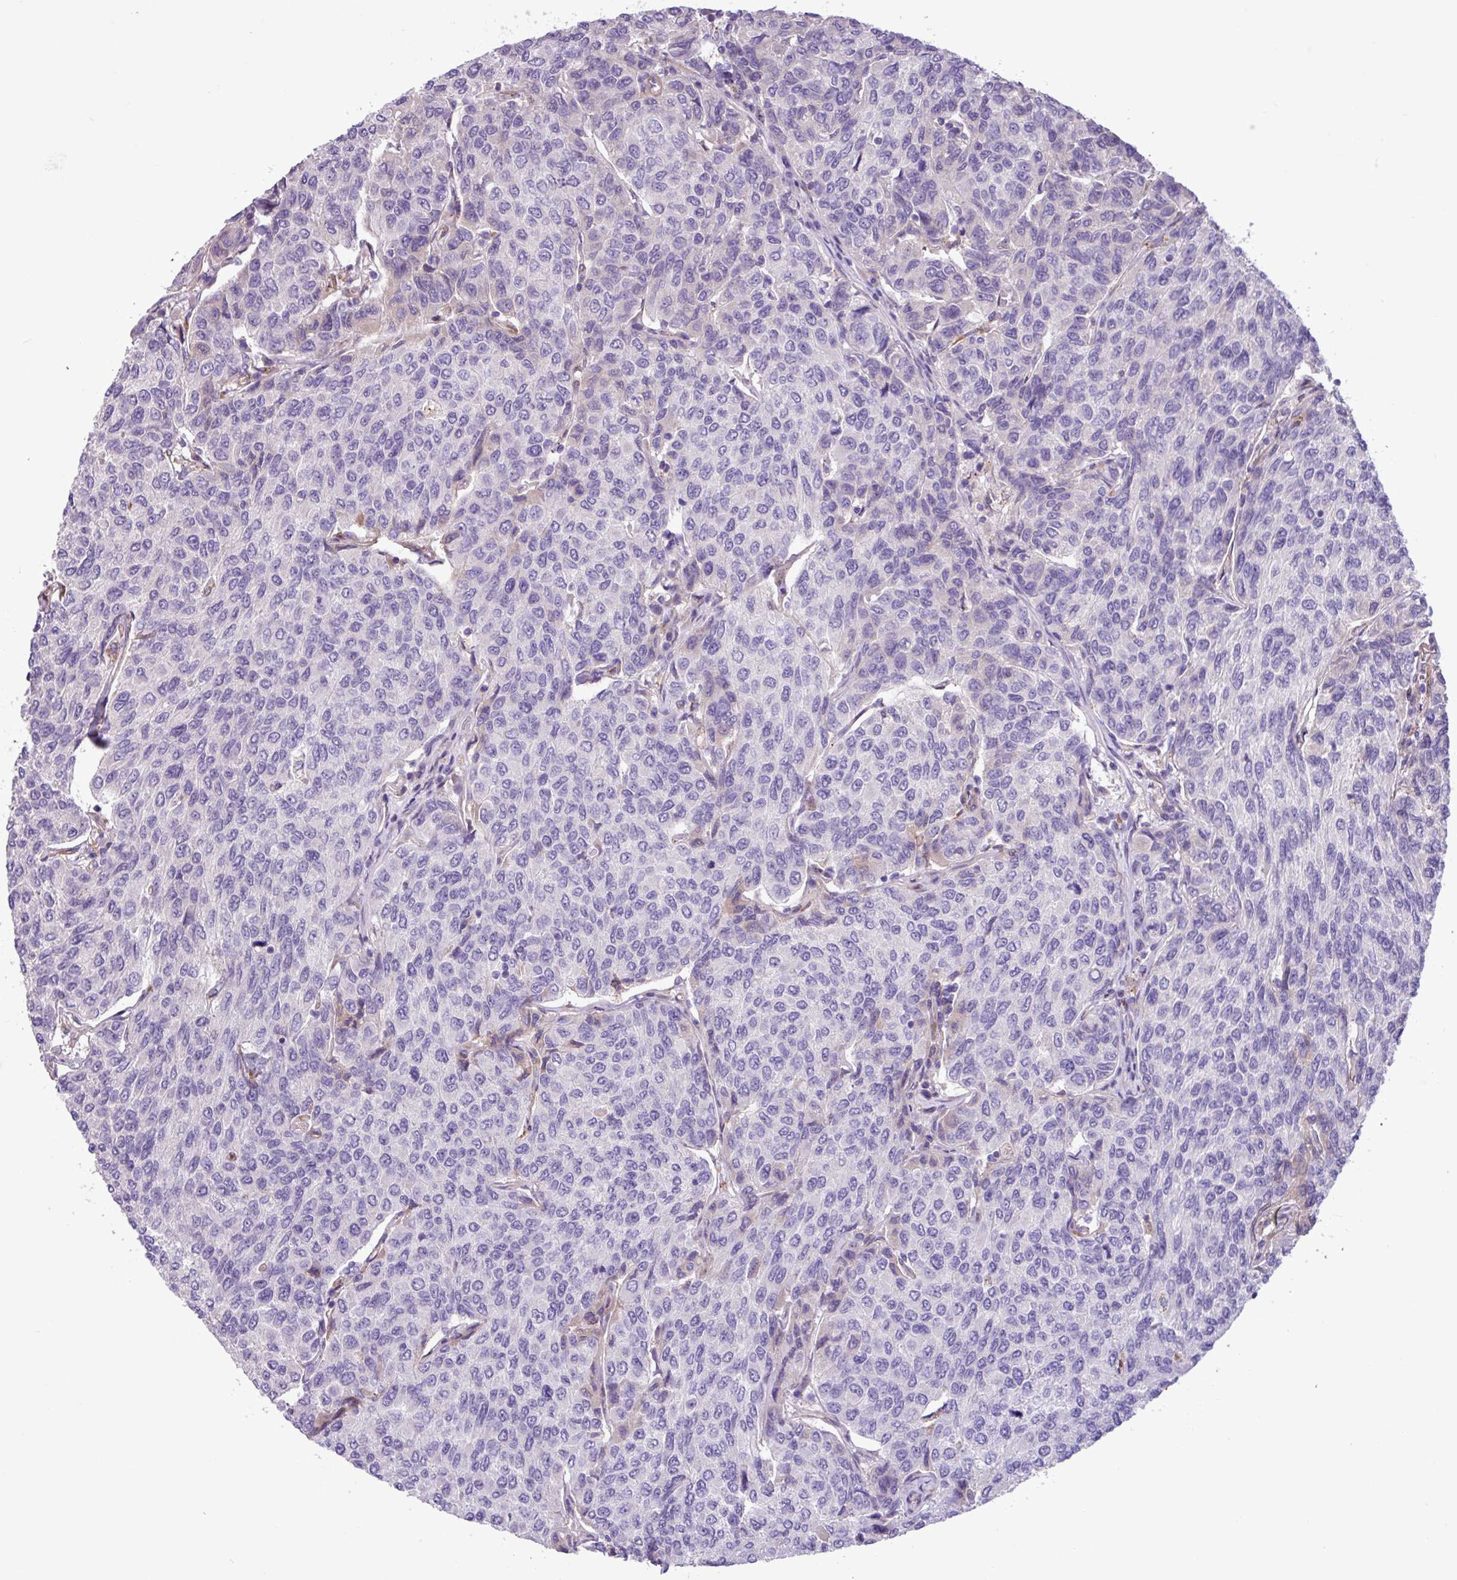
{"staining": {"intensity": "negative", "quantity": "none", "location": "none"}, "tissue": "breast cancer", "cell_type": "Tumor cells", "image_type": "cancer", "snomed": [{"axis": "morphology", "description": "Duct carcinoma"}, {"axis": "topography", "description": "Breast"}], "caption": "DAB immunohistochemical staining of breast cancer displays no significant staining in tumor cells. (Stains: DAB (3,3'-diaminobenzidine) immunohistochemistry (IHC) with hematoxylin counter stain, Microscopy: brightfield microscopy at high magnification).", "gene": "CD248", "patient": {"sex": "female", "age": 55}}